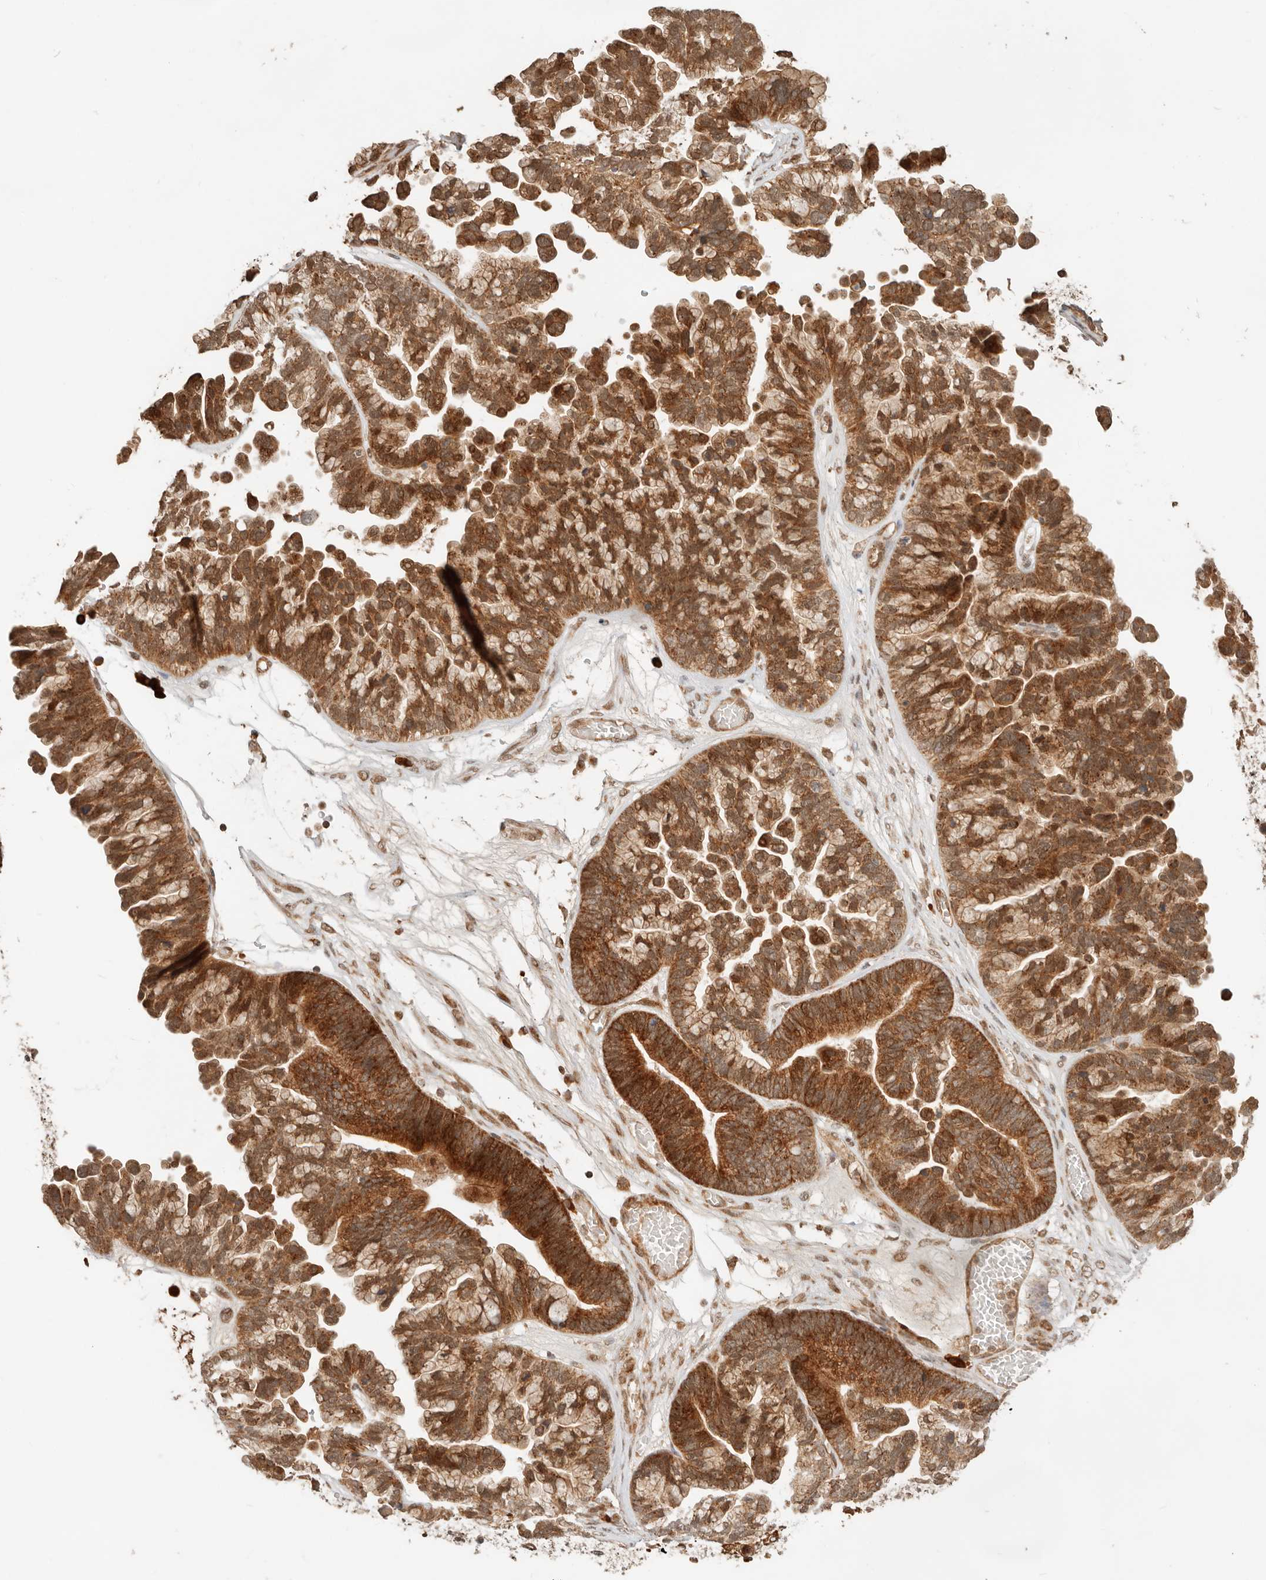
{"staining": {"intensity": "strong", "quantity": ">75%", "location": "cytoplasmic/membranous"}, "tissue": "ovarian cancer", "cell_type": "Tumor cells", "image_type": "cancer", "snomed": [{"axis": "morphology", "description": "Cystadenocarcinoma, serous, NOS"}, {"axis": "topography", "description": "Ovary"}], "caption": "High-magnification brightfield microscopy of serous cystadenocarcinoma (ovarian) stained with DAB (brown) and counterstained with hematoxylin (blue). tumor cells exhibit strong cytoplasmic/membranous expression is appreciated in approximately>75% of cells.", "gene": "BAALC", "patient": {"sex": "female", "age": 56}}